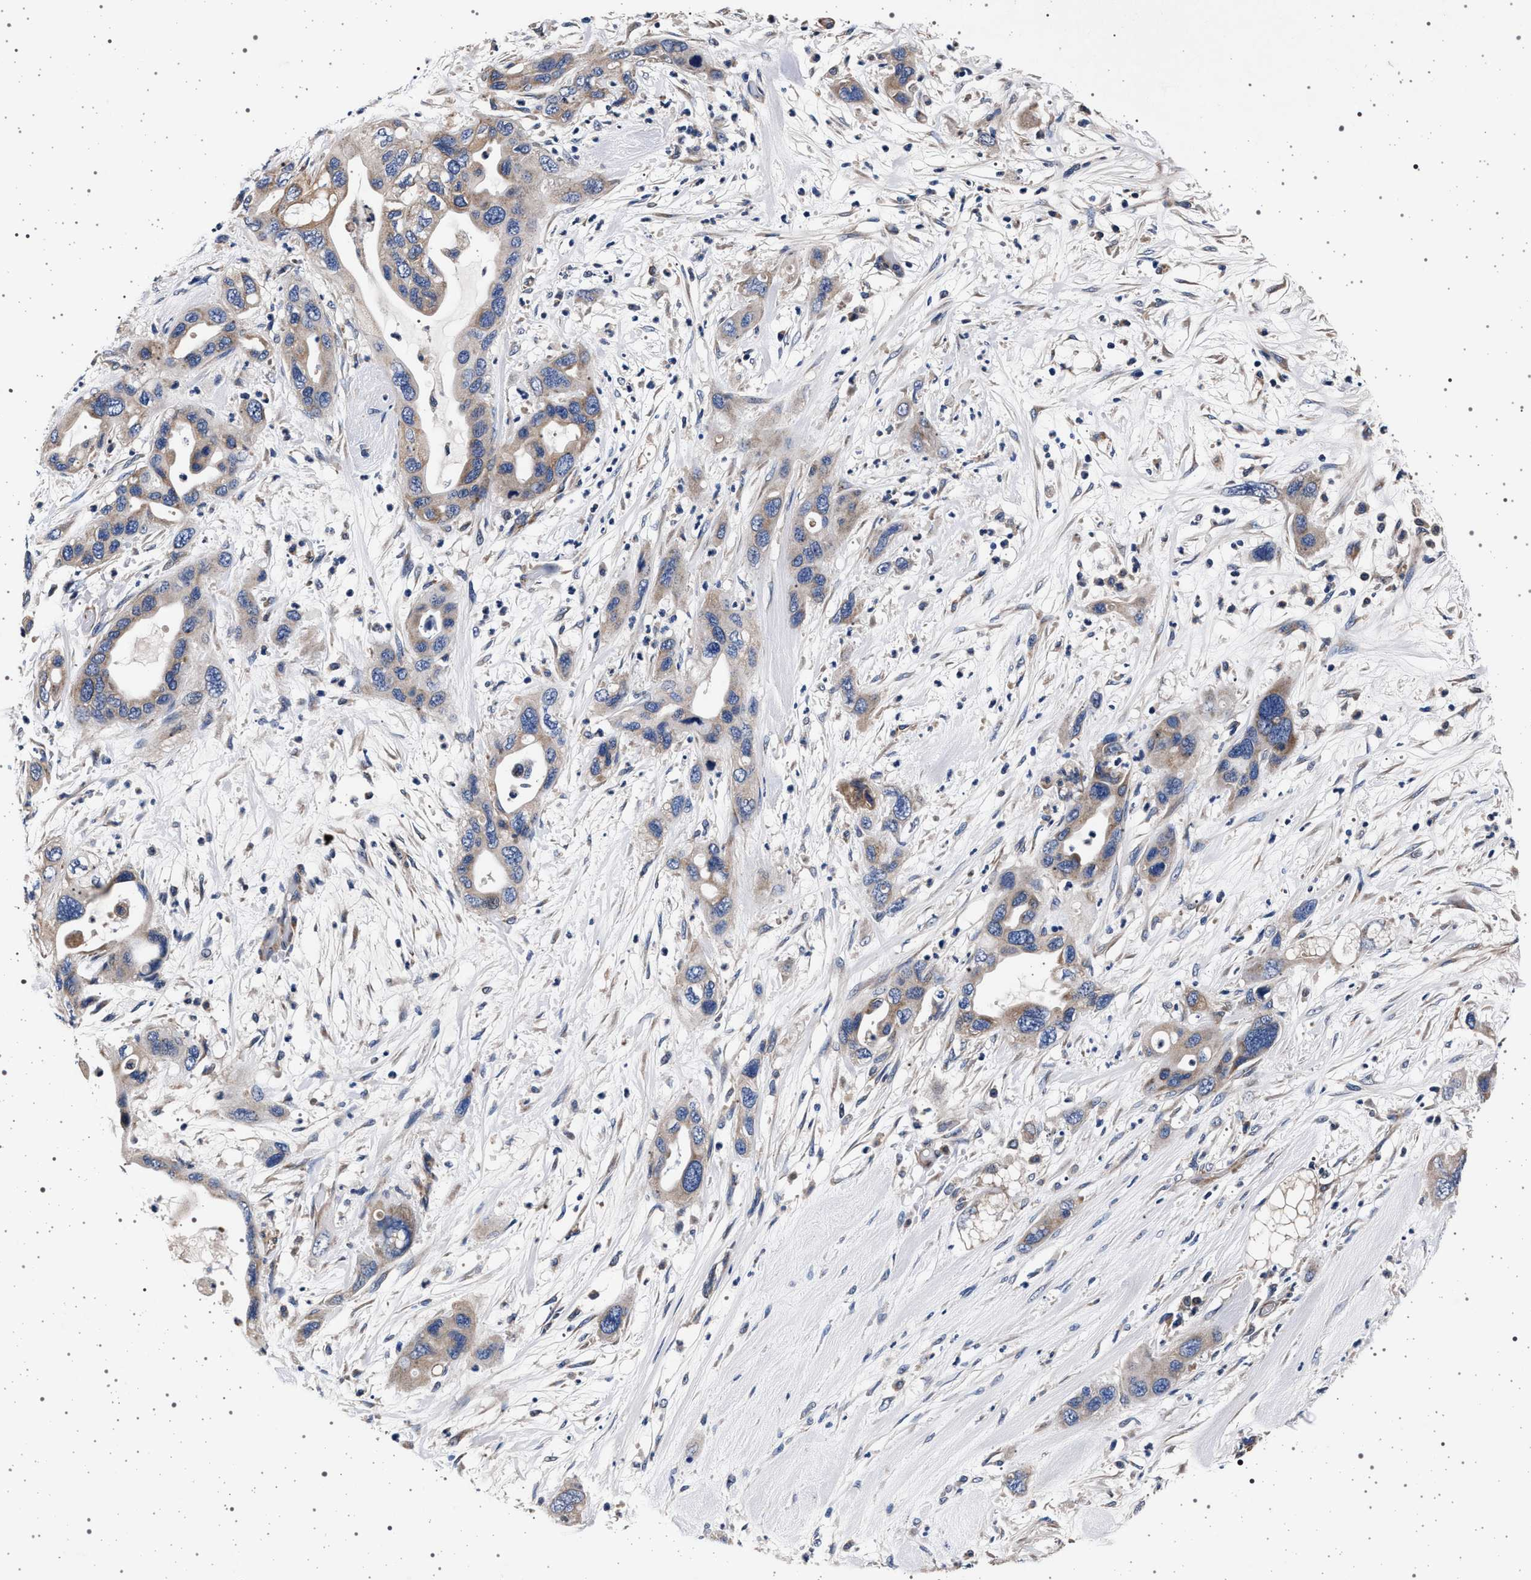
{"staining": {"intensity": "weak", "quantity": "<25%", "location": "cytoplasmic/membranous"}, "tissue": "pancreatic cancer", "cell_type": "Tumor cells", "image_type": "cancer", "snomed": [{"axis": "morphology", "description": "Adenocarcinoma, NOS"}, {"axis": "topography", "description": "Pancreas"}], "caption": "Immunohistochemistry (IHC) histopathology image of neoplastic tissue: human adenocarcinoma (pancreatic) stained with DAB demonstrates no significant protein staining in tumor cells.", "gene": "MAP3K2", "patient": {"sex": "female", "age": 71}}